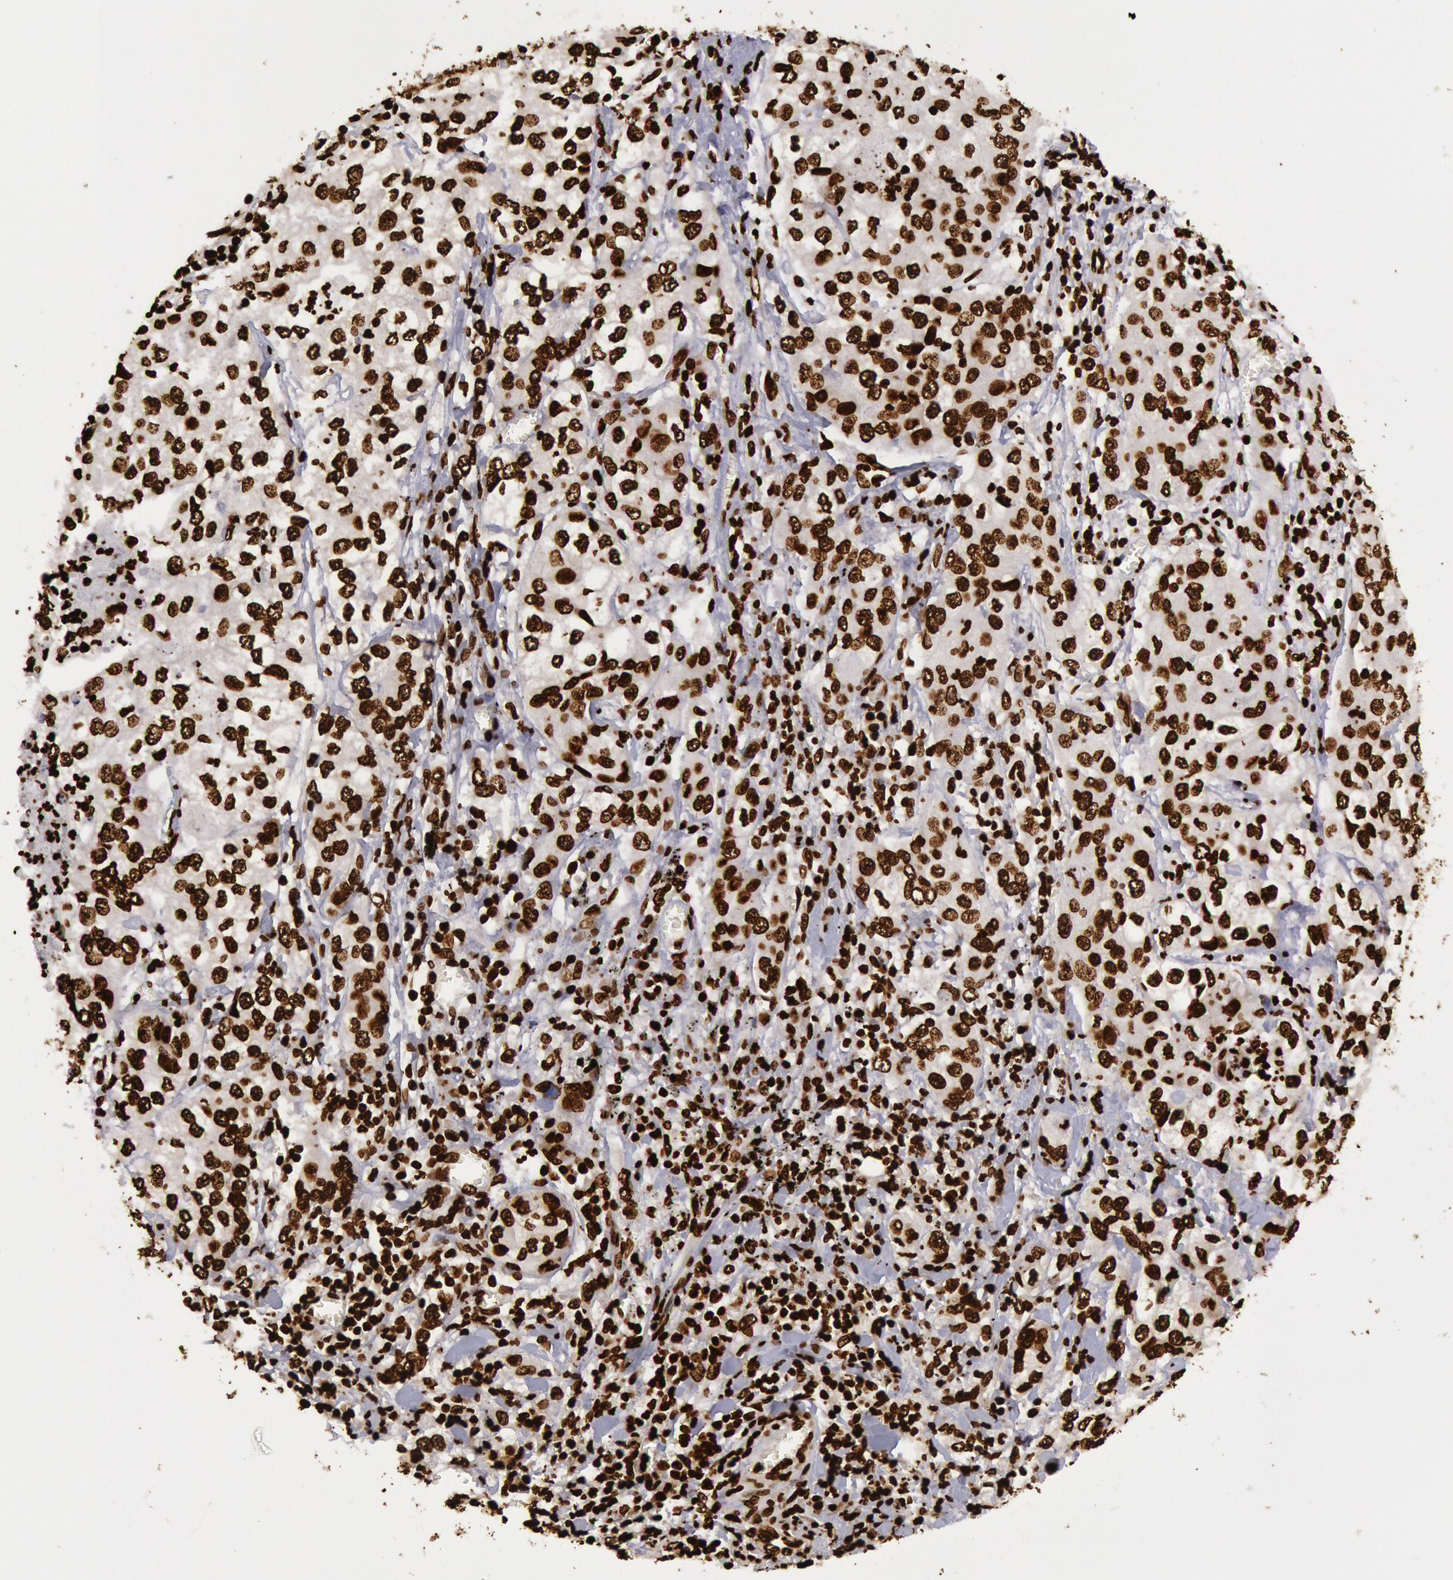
{"staining": {"intensity": "strong", "quantity": ">75%", "location": "nuclear"}, "tissue": "lung cancer", "cell_type": "Tumor cells", "image_type": "cancer", "snomed": [{"axis": "morphology", "description": "Squamous cell carcinoma, NOS"}, {"axis": "topography", "description": "Lung"}], "caption": "This is an image of immunohistochemistry staining of lung cancer (squamous cell carcinoma), which shows strong positivity in the nuclear of tumor cells.", "gene": "H3-4", "patient": {"sex": "male", "age": 64}}